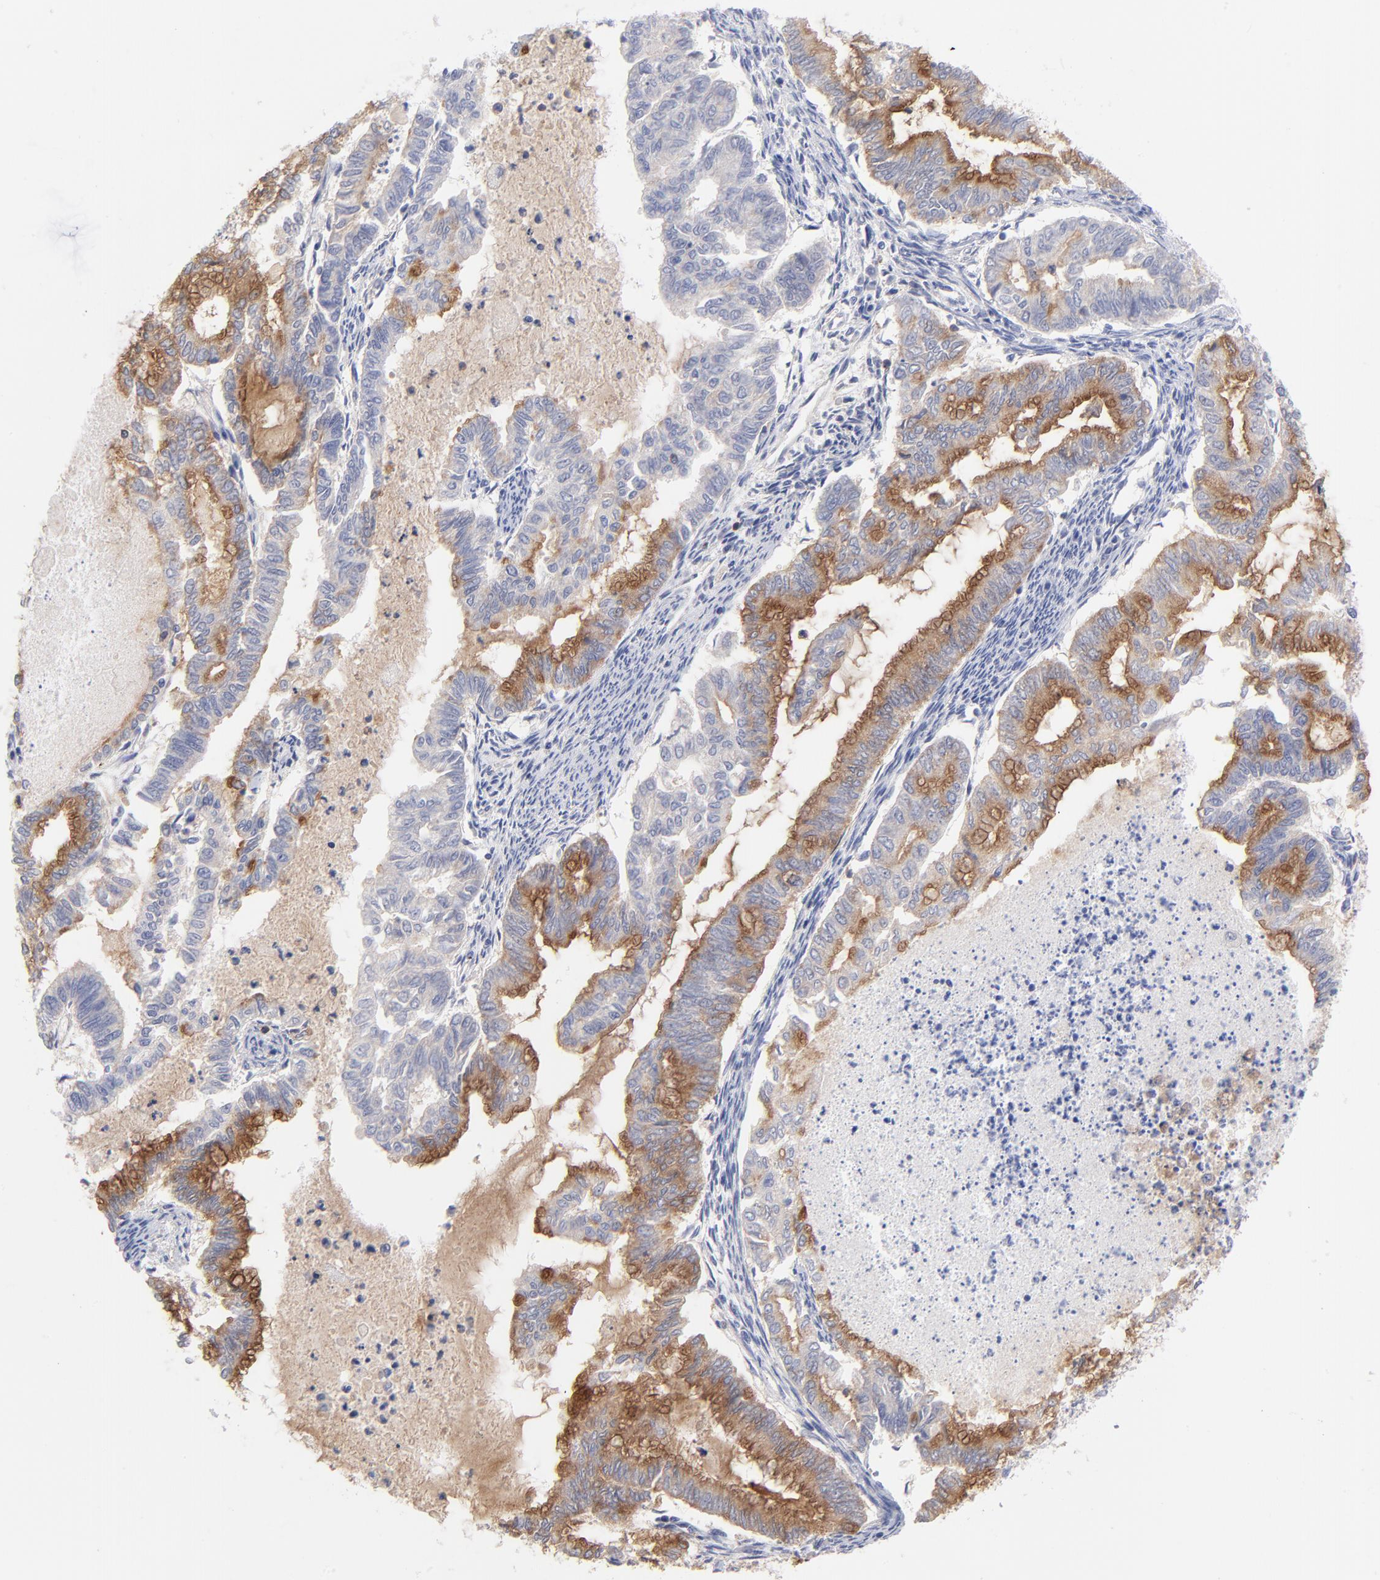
{"staining": {"intensity": "strong", "quantity": "25%-75%", "location": "cytoplasmic/membranous"}, "tissue": "endometrial cancer", "cell_type": "Tumor cells", "image_type": "cancer", "snomed": [{"axis": "morphology", "description": "Adenocarcinoma, NOS"}, {"axis": "topography", "description": "Endometrium"}], "caption": "Protein expression analysis of endometrial adenocarcinoma reveals strong cytoplasmic/membranous positivity in about 25%-75% of tumor cells. Using DAB (brown) and hematoxylin (blue) stains, captured at high magnification using brightfield microscopy.", "gene": "KREMEN2", "patient": {"sex": "female", "age": 79}}